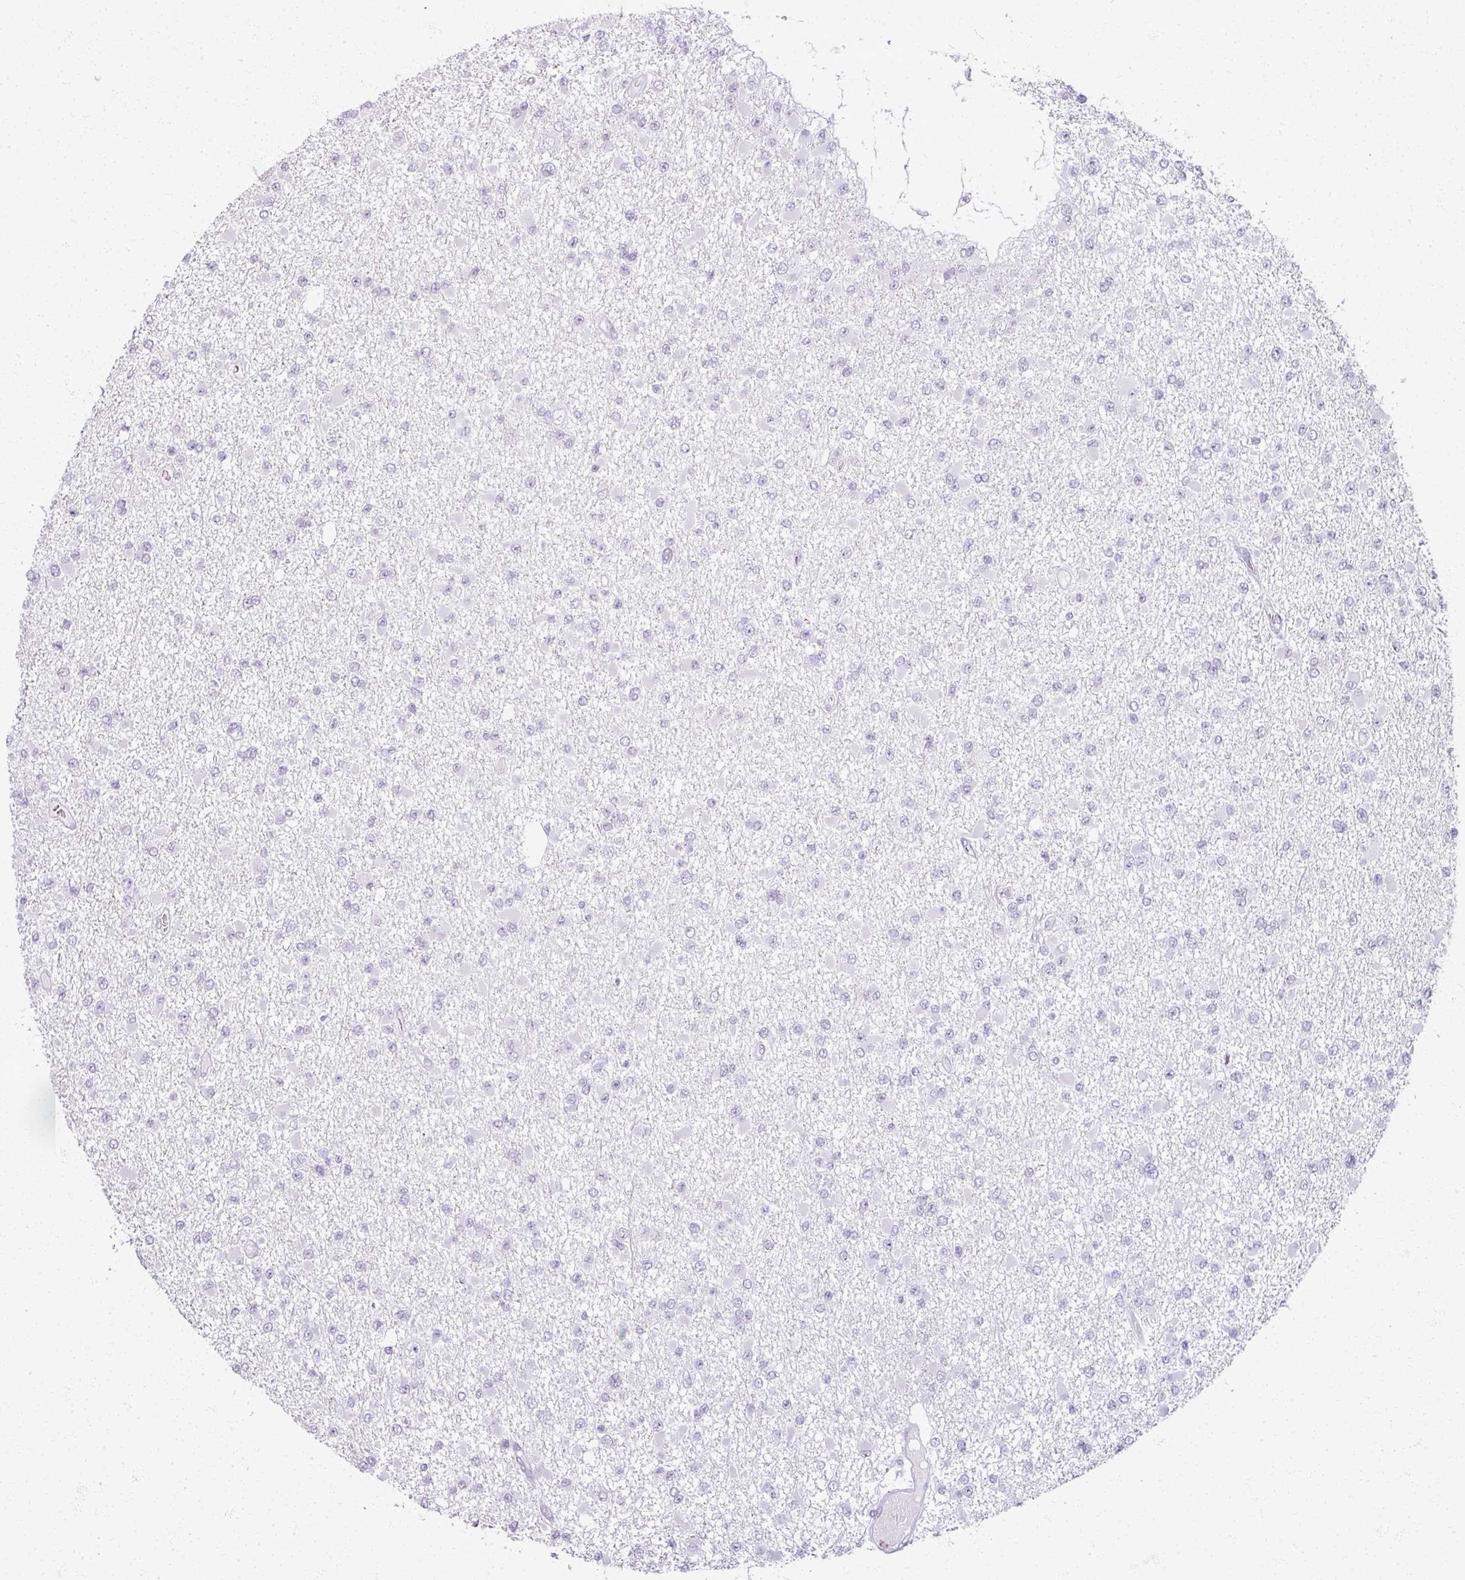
{"staining": {"intensity": "negative", "quantity": "none", "location": "none"}, "tissue": "glioma", "cell_type": "Tumor cells", "image_type": "cancer", "snomed": [{"axis": "morphology", "description": "Glioma, malignant, Low grade"}, {"axis": "topography", "description": "Brain"}], "caption": "A photomicrograph of malignant glioma (low-grade) stained for a protein exhibits no brown staining in tumor cells.", "gene": "RFPL2", "patient": {"sex": "female", "age": 22}}